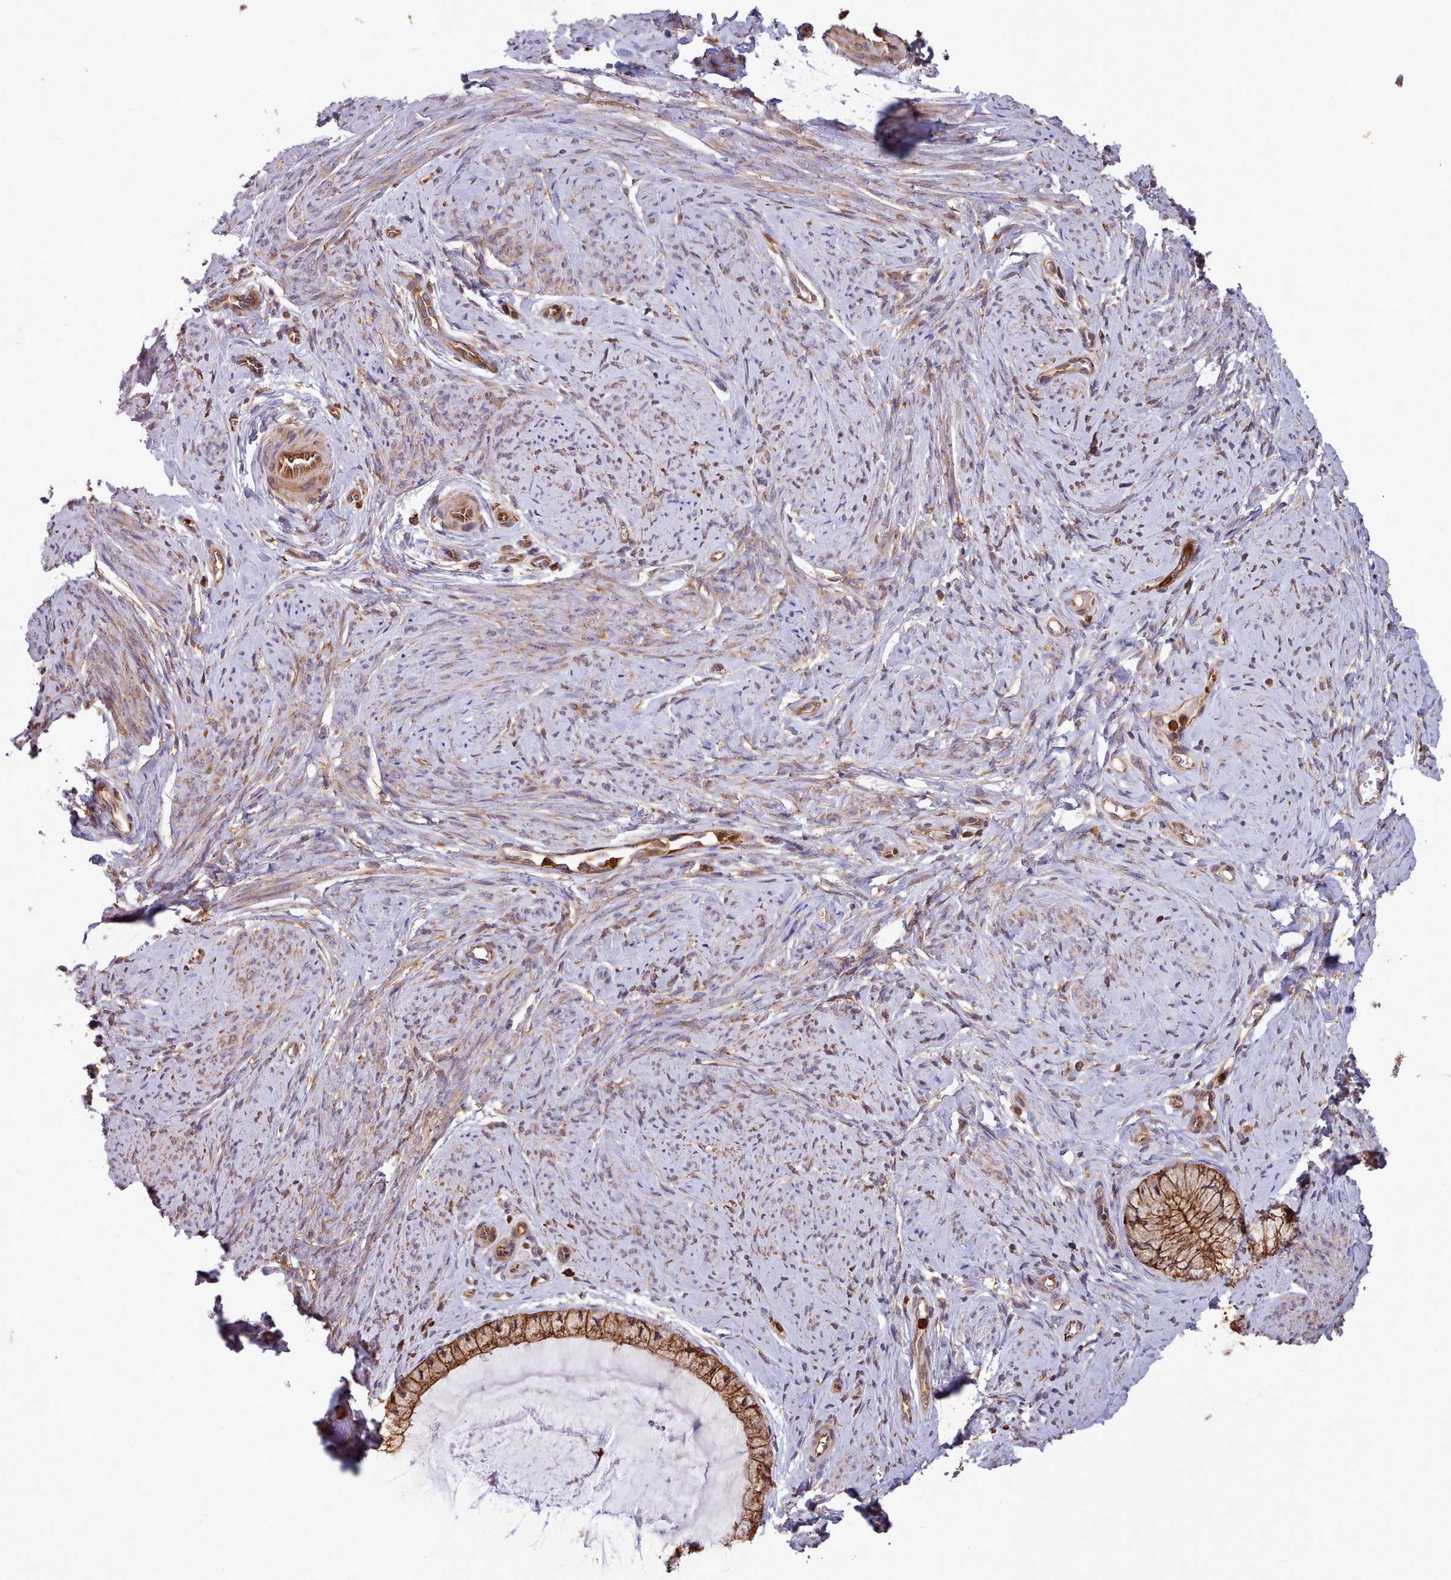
{"staining": {"intensity": "strong", "quantity": ">75%", "location": "cytoplasmic/membranous"}, "tissue": "cervix", "cell_type": "Glandular cells", "image_type": "normal", "snomed": [{"axis": "morphology", "description": "Normal tissue, NOS"}, {"axis": "topography", "description": "Cervix"}], "caption": "Normal cervix shows strong cytoplasmic/membranous expression in about >75% of glandular cells, visualized by immunohistochemistry. The protein of interest is shown in brown color, while the nuclei are stained blue.", "gene": "SLC4A9", "patient": {"sex": "female", "age": 42}}